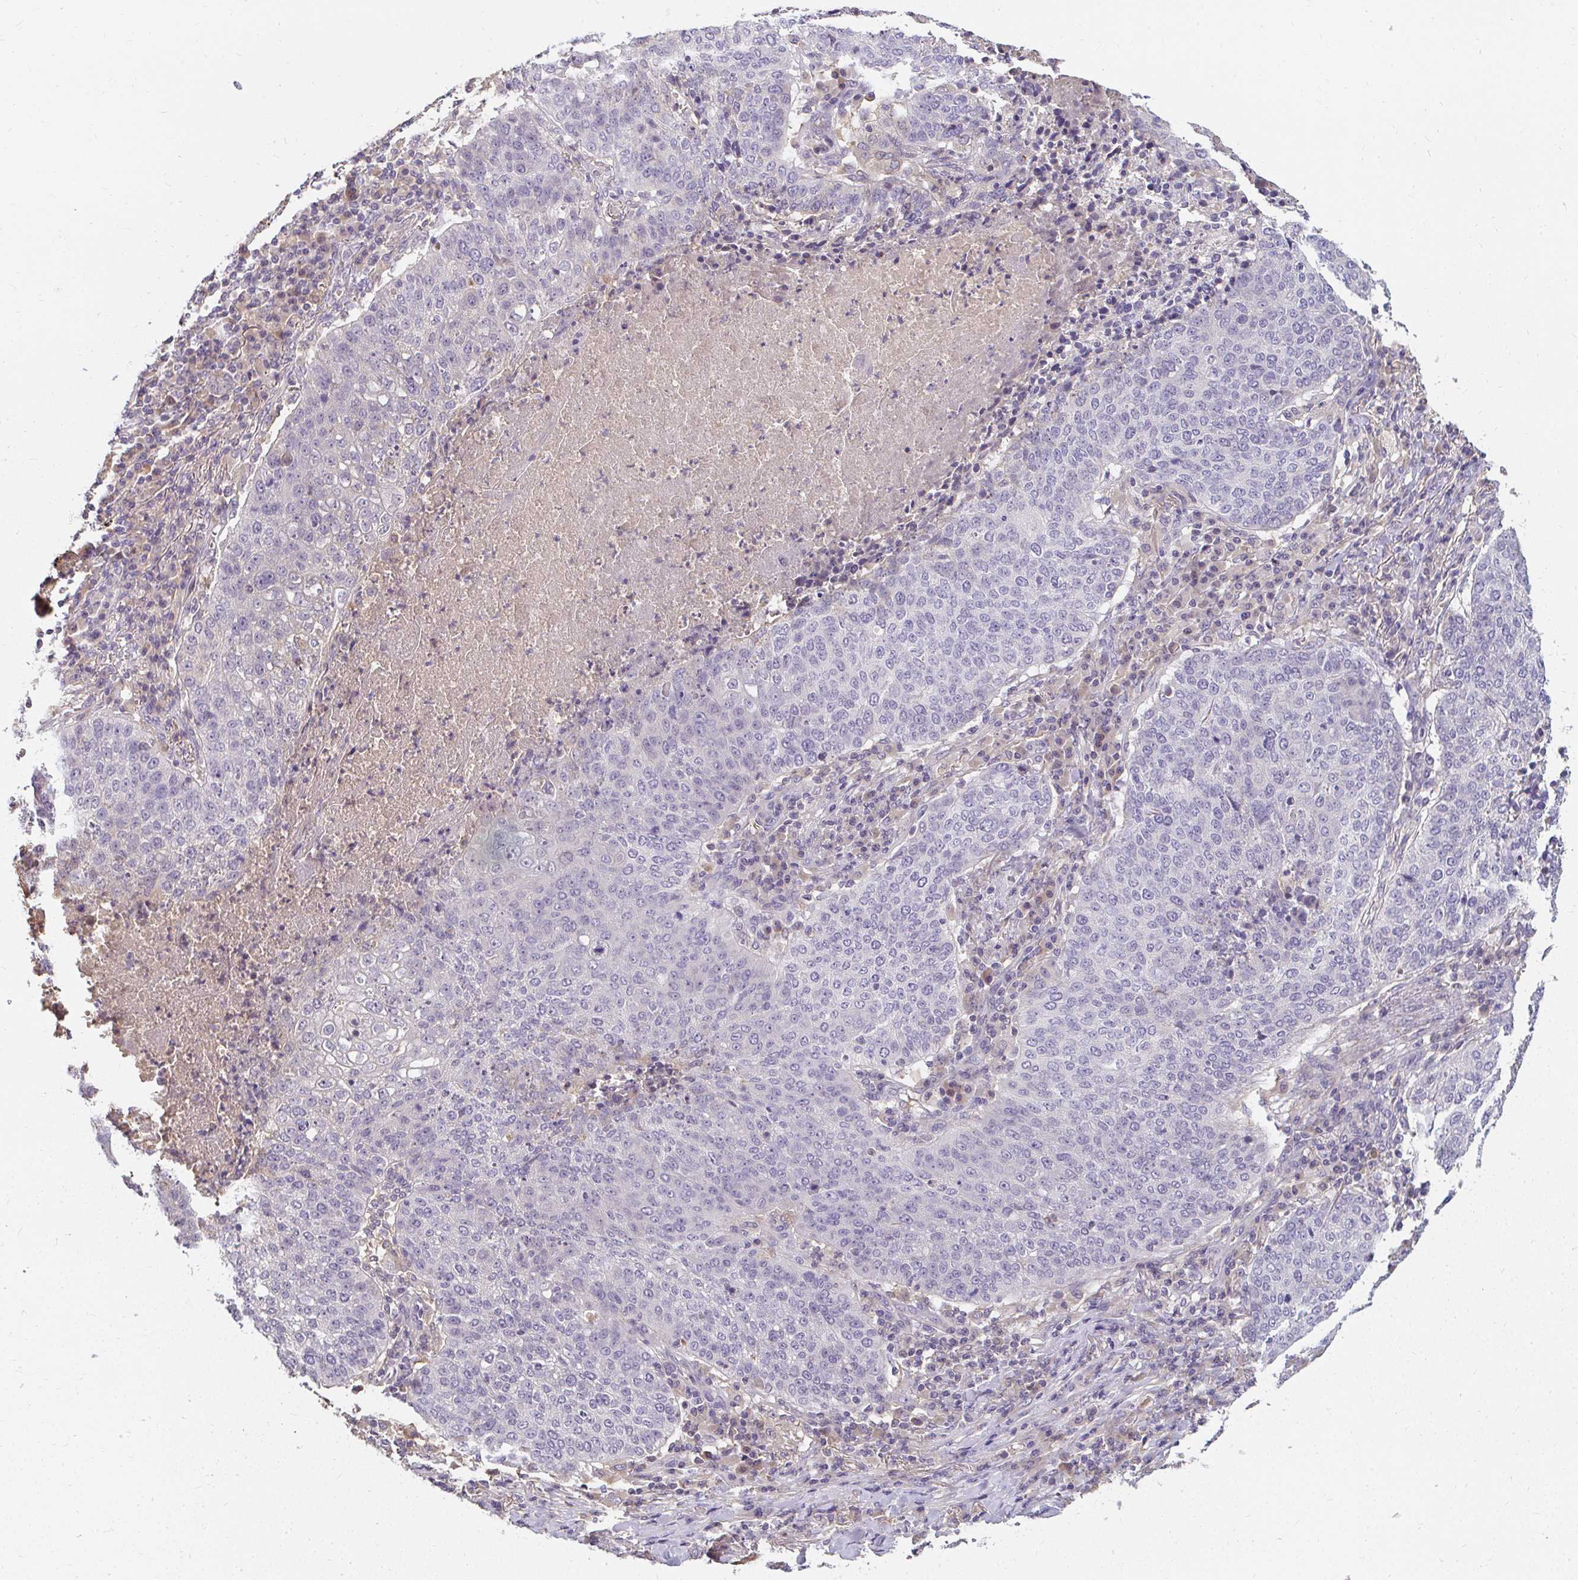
{"staining": {"intensity": "negative", "quantity": "none", "location": "none"}, "tissue": "lung cancer", "cell_type": "Tumor cells", "image_type": "cancer", "snomed": [{"axis": "morphology", "description": "Squamous cell carcinoma, NOS"}, {"axis": "topography", "description": "Lung"}], "caption": "Squamous cell carcinoma (lung) stained for a protein using immunohistochemistry exhibits no positivity tumor cells.", "gene": "LOXL4", "patient": {"sex": "male", "age": 63}}